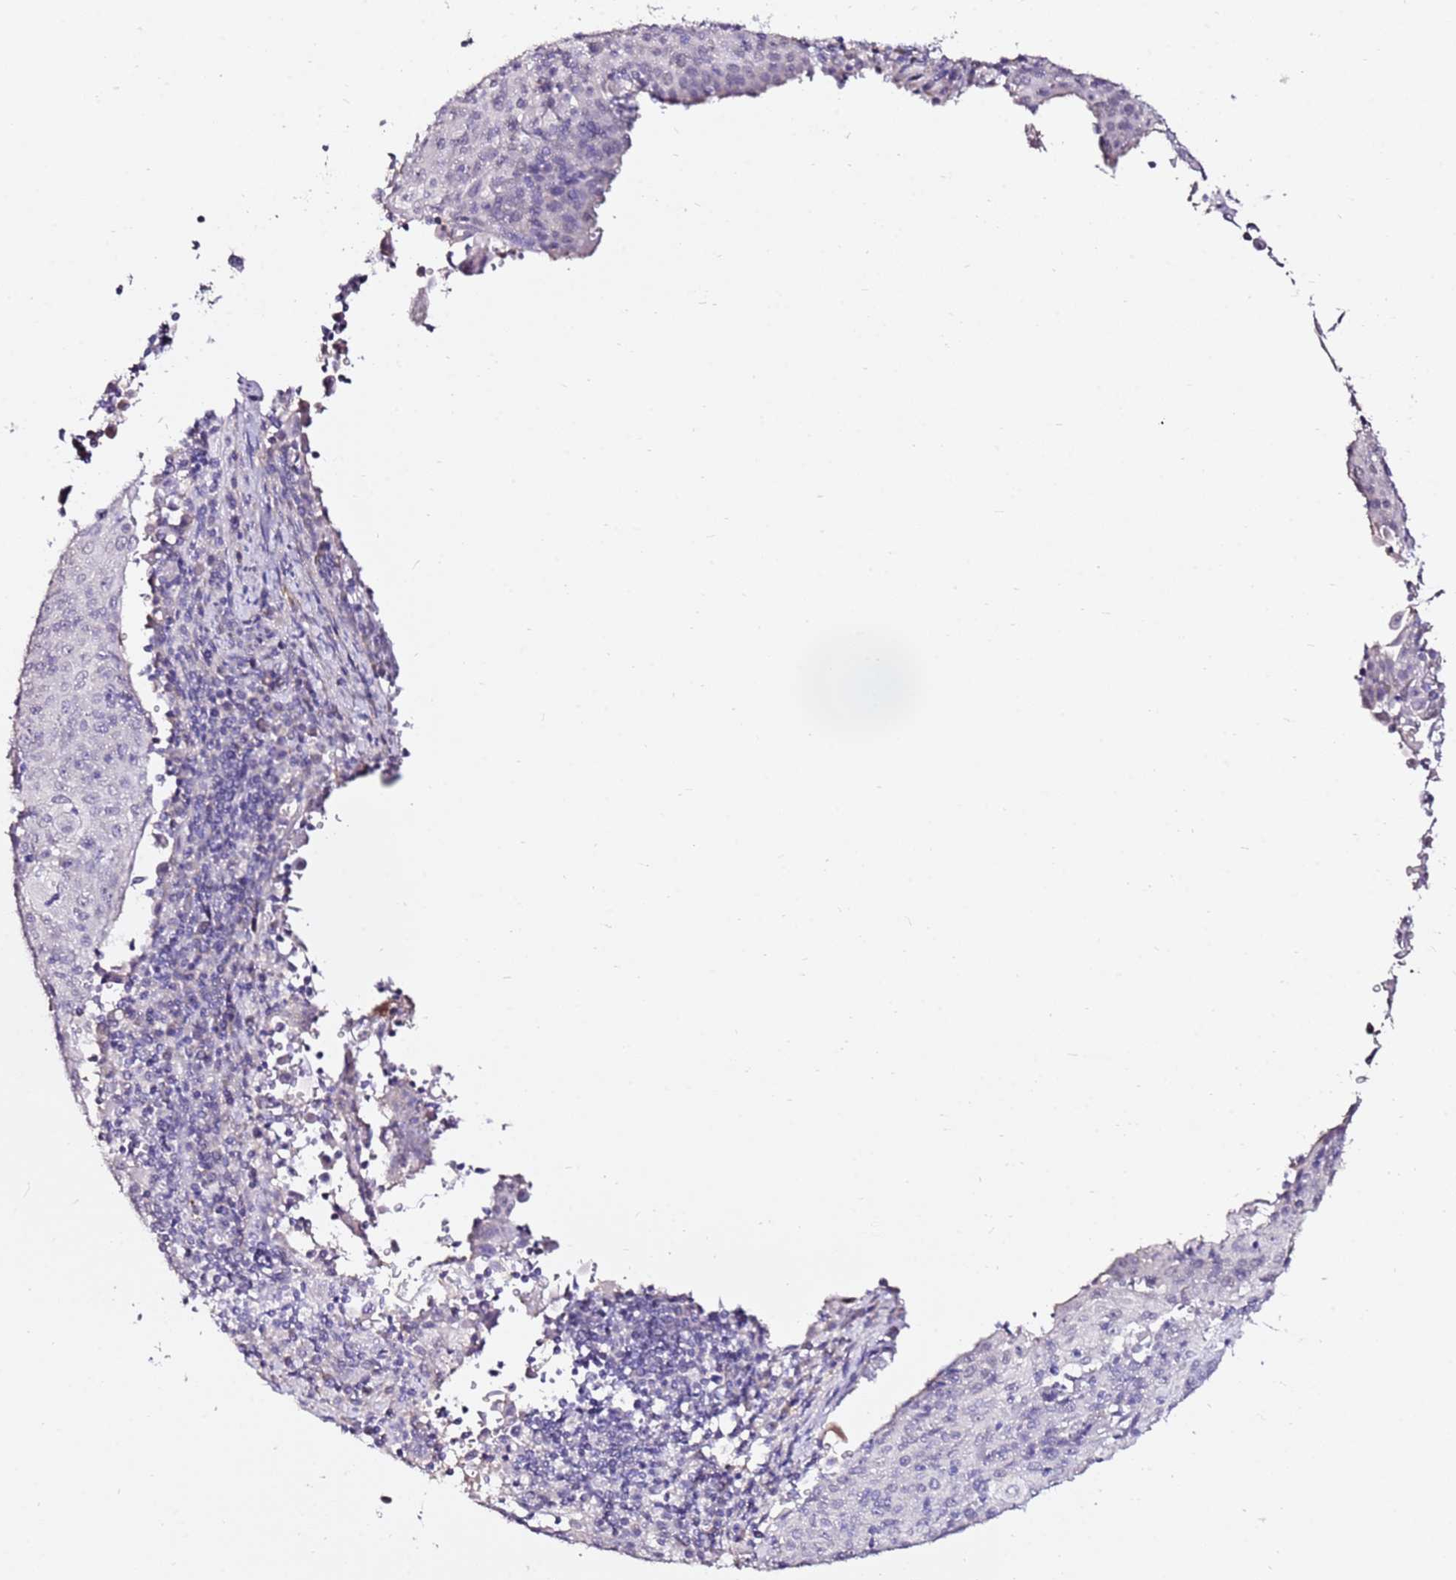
{"staining": {"intensity": "negative", "quantity": "none", "location": "none"}, "tissue": "cervical cancer", "cell_type": "Tumor cells", "image_type": "cancer", "snomed": [{"axis": "morphology", "description": "Squamous cell carcinoma, NOS"}, {"axis": "topography", "description": "Cervix"}], "caption": "High power microscopy image of an IHC image of cervical cancer (squamous cell carcinoma), revealing no significant positivity in tumor cells.", "gene": "ART5", "patient": {"sex": "female", "age": 48}}